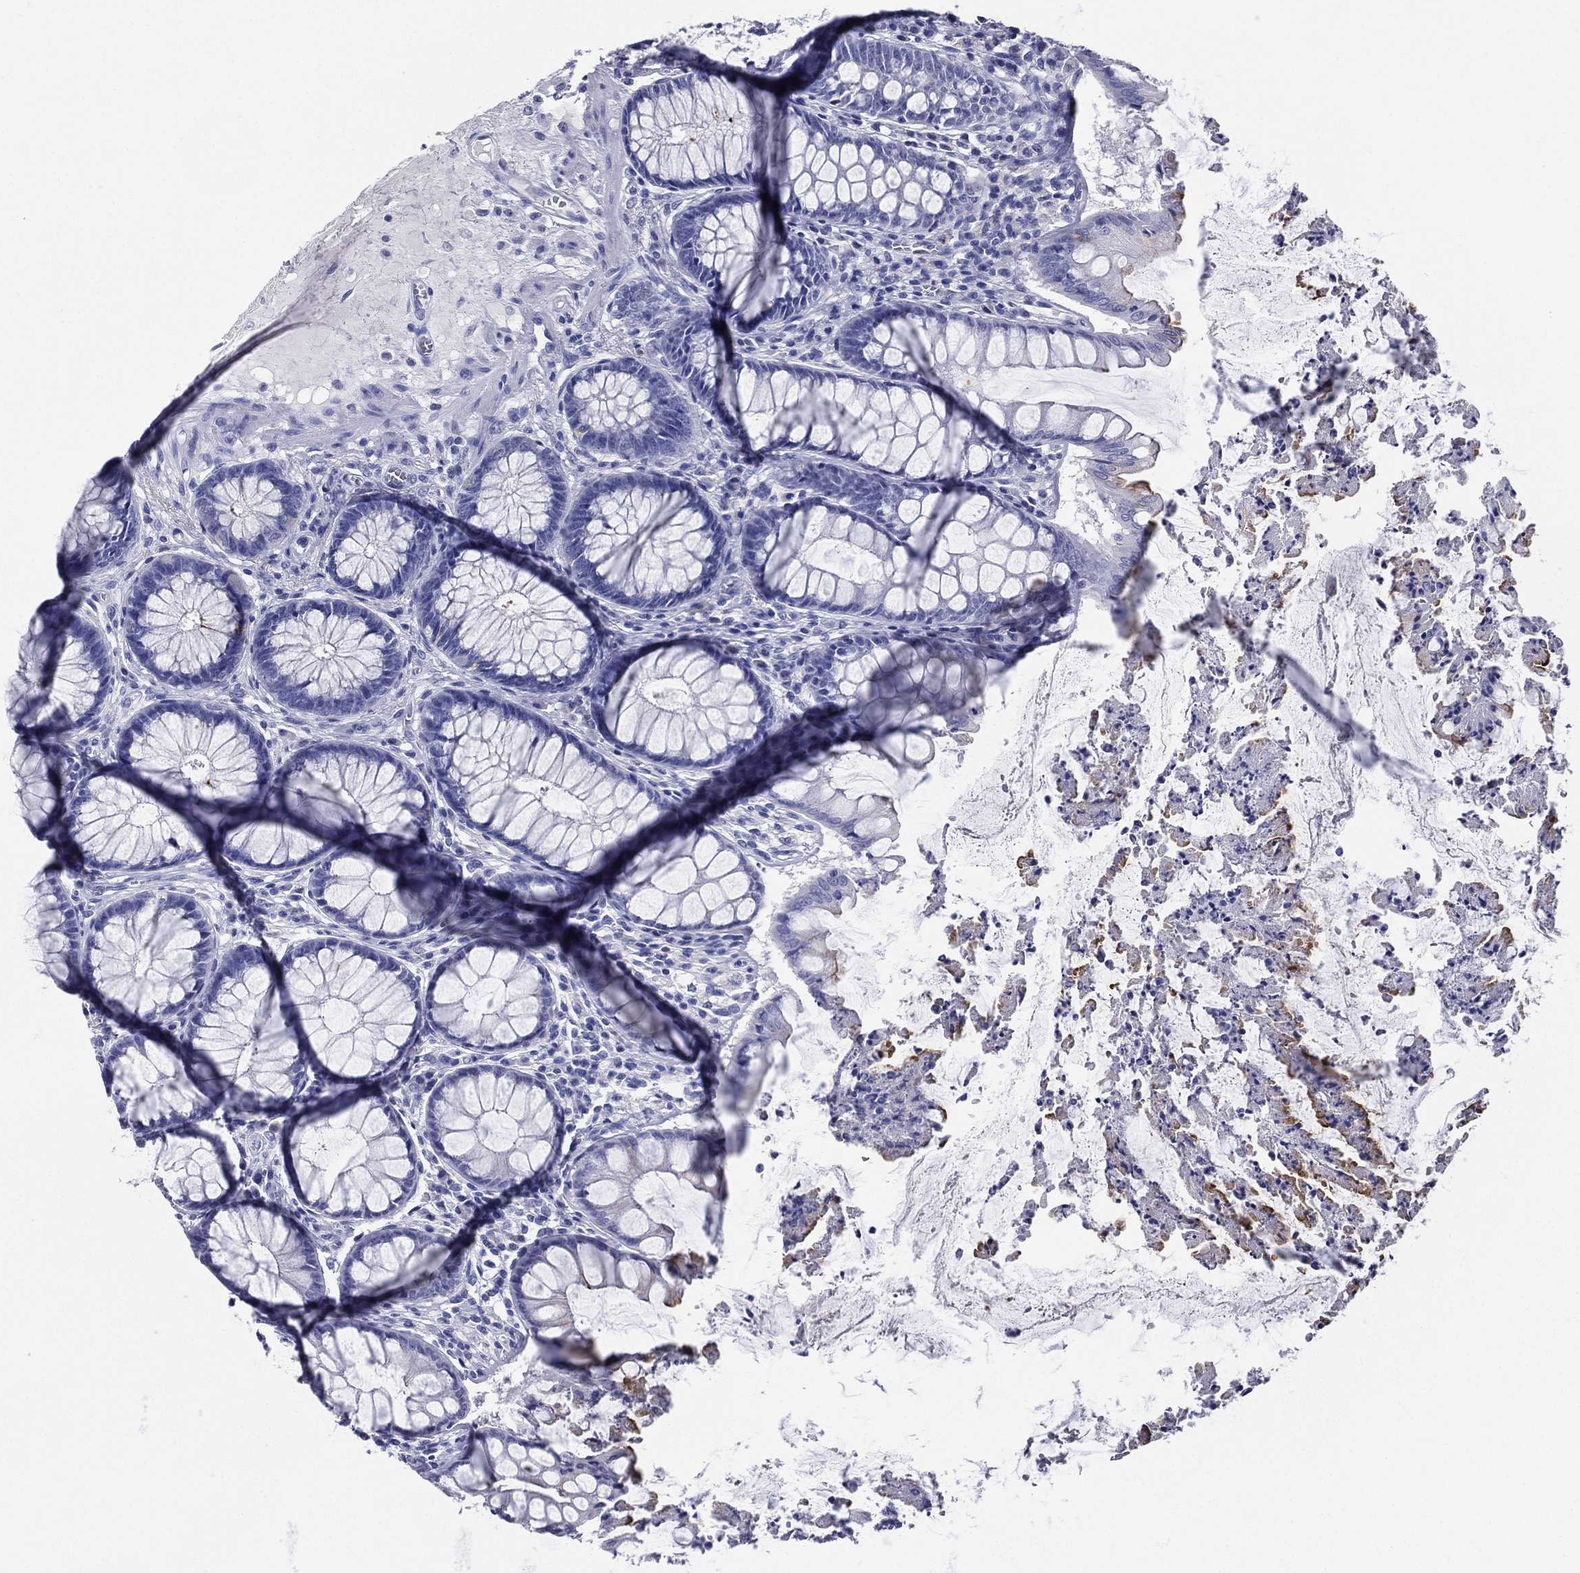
{"staining": {"intensity": "negative", "quantity": "none", "location": "none"}, "tissue": "colon", "cell_type": "Endothelial cells", "image_type": "normal", "snomed": [{"axis": "morphology", "description": "Normal tissue, NOS"}, {"axis": "topography", "description": "Colon"}], "caption": "Immunohistochemistry of normal colon reveals no positivity in endothelial cells. (Brightfield microscopy of DAB (3,3'-diaminobenzidine) IHC at high magnification).", "gene": "ACE2", "patient": {"sex": "female", "age": 65}}